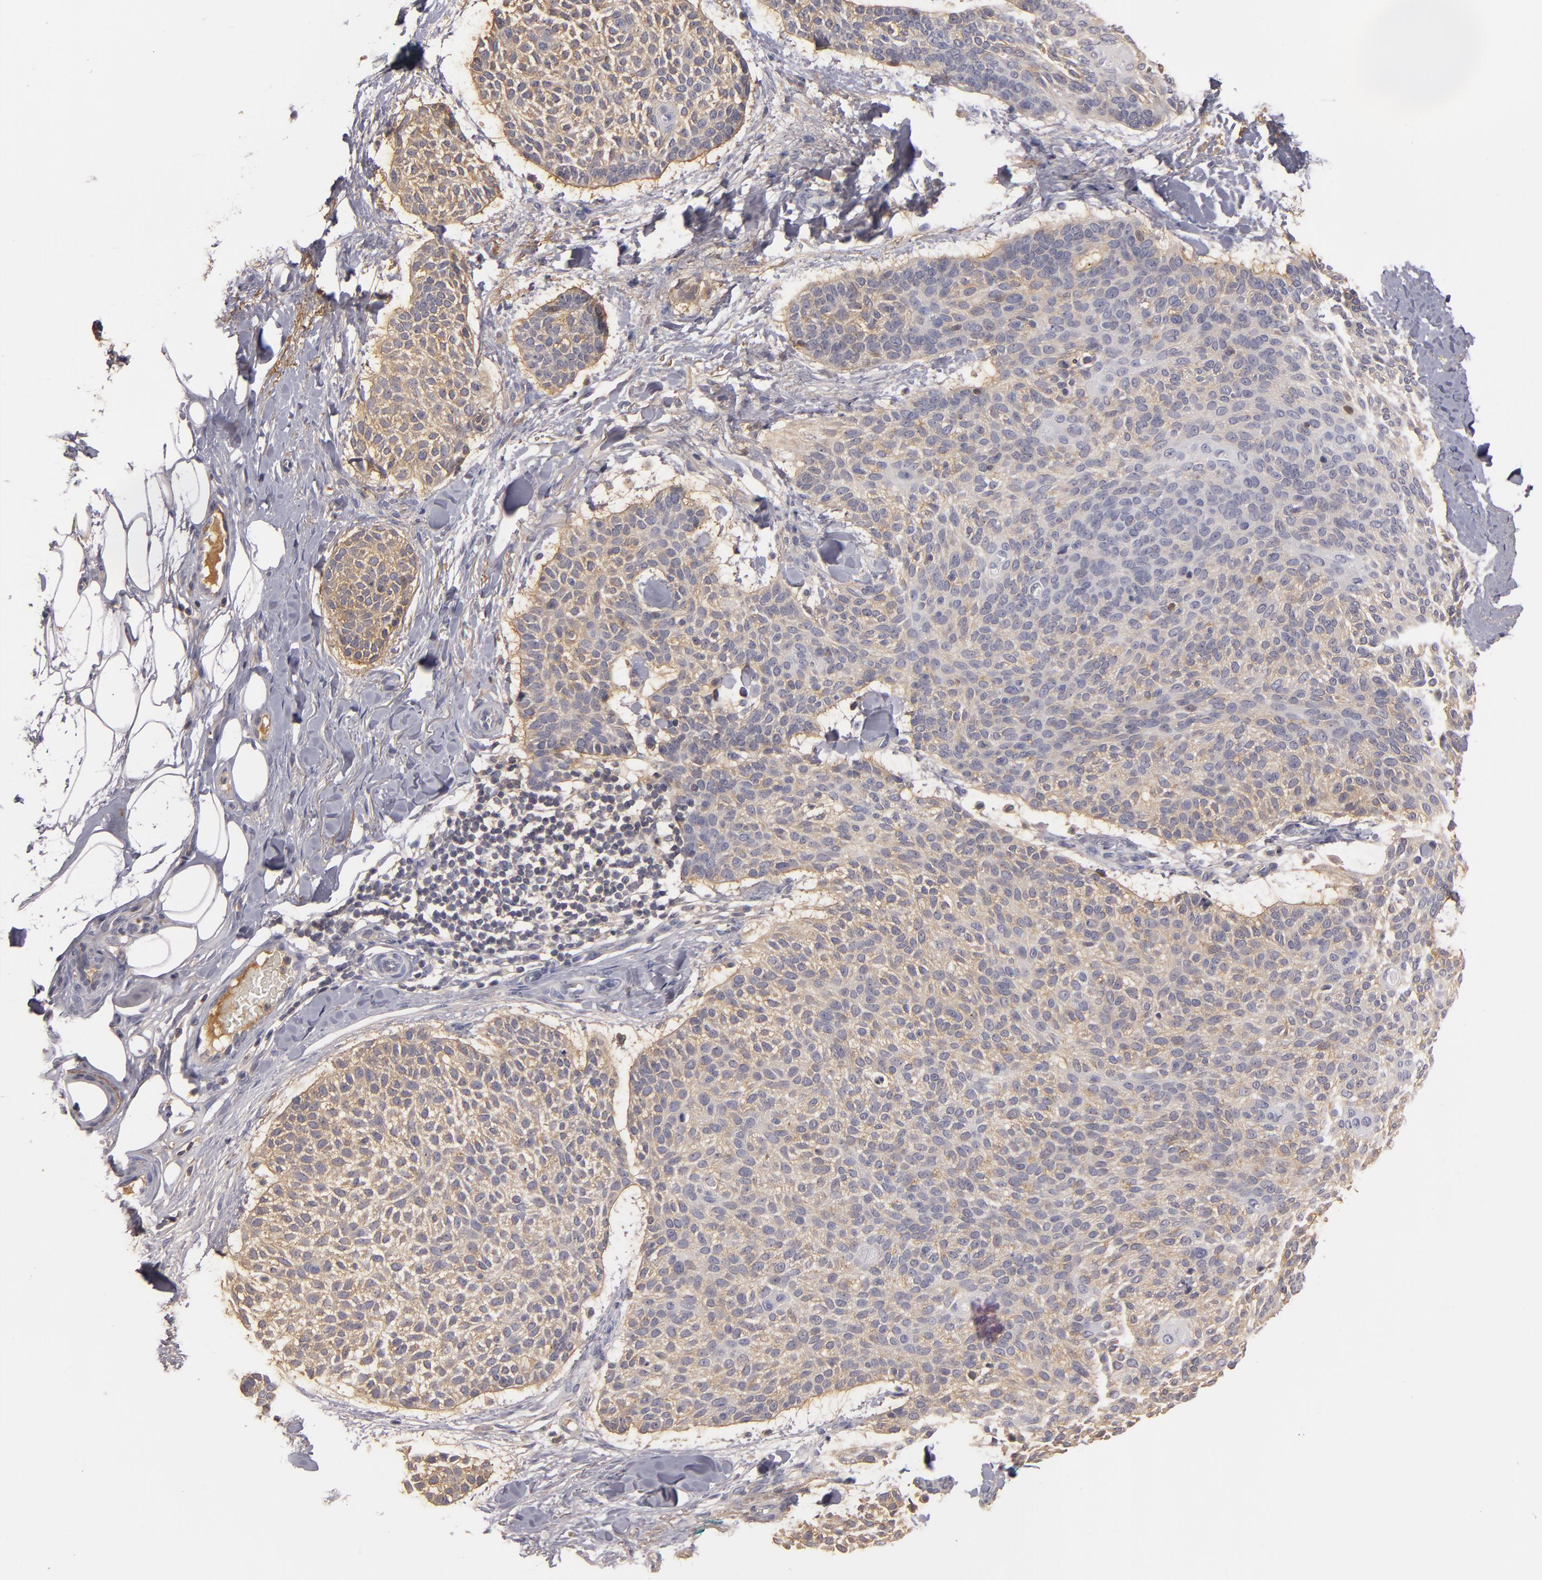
{"staining": {"intensity": "weak", "quantity": ">75%", "location": "cytoplasmic/membranous"}, "tissue": "skin cancer", "cell_type": "Tumor cells", "image_type": "cancer", "snomed": [{"axis": "morphology", "description": "Normal tissue, NOS"}, {"axis": "morphology", "description": "Basal cell carcinoma"}, {"axis": "topography", "description": "Skin"}], "caption": "Immunohistochemistry (IHC) staining of skin cancer, which reveals low levels of weak cytoplasmic/membranous positivity in approximately >75% of tumor cells indicating weak cytoplasmic/membranous protein expression. The staining was performed using DAB (3,3'-diaminobenzidine) (brown) for protein detection and nuclei were counterstained in hematoxylin (blue).", "gene": "MBL2", "patient": {"sex": "female", "age": 70}}